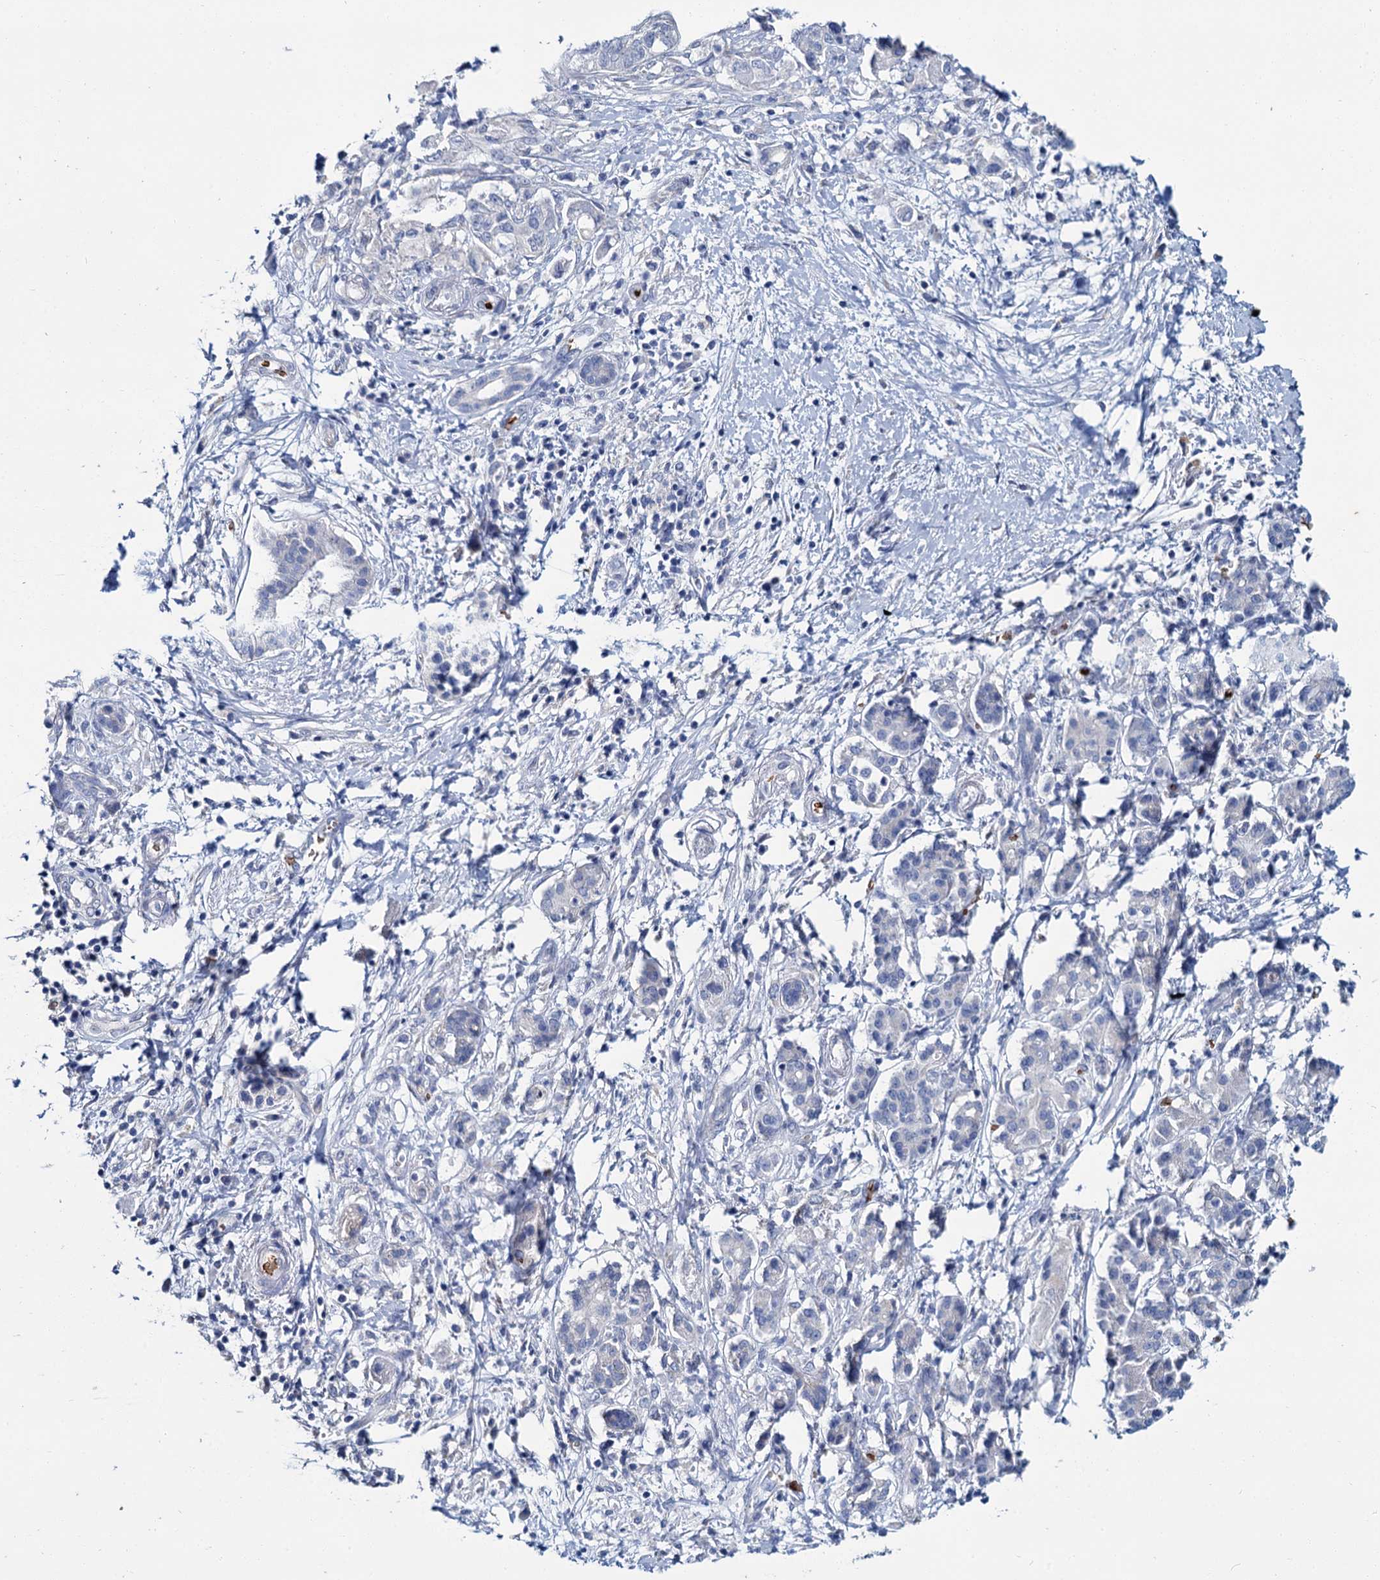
{"staining": {"intensity": "negative", "quantity": "none", "location": "none"}, "tissue": "pancreatic cancer", "cell_type": "Tumor cells", "image_type": "cancer", "snomed": [{"axis": "morphology", "description": "Adenocarcinoma, NOS"}, {"axis": "topography", "description": "Pancreas"}], "caption": "Immunohistochemistry (IHC) of adenocarcinoma (pancreatic) reveals no staining in tumor cells.", "gene": "ATG2A", "patient": {"sex": "female", "age": 73}}